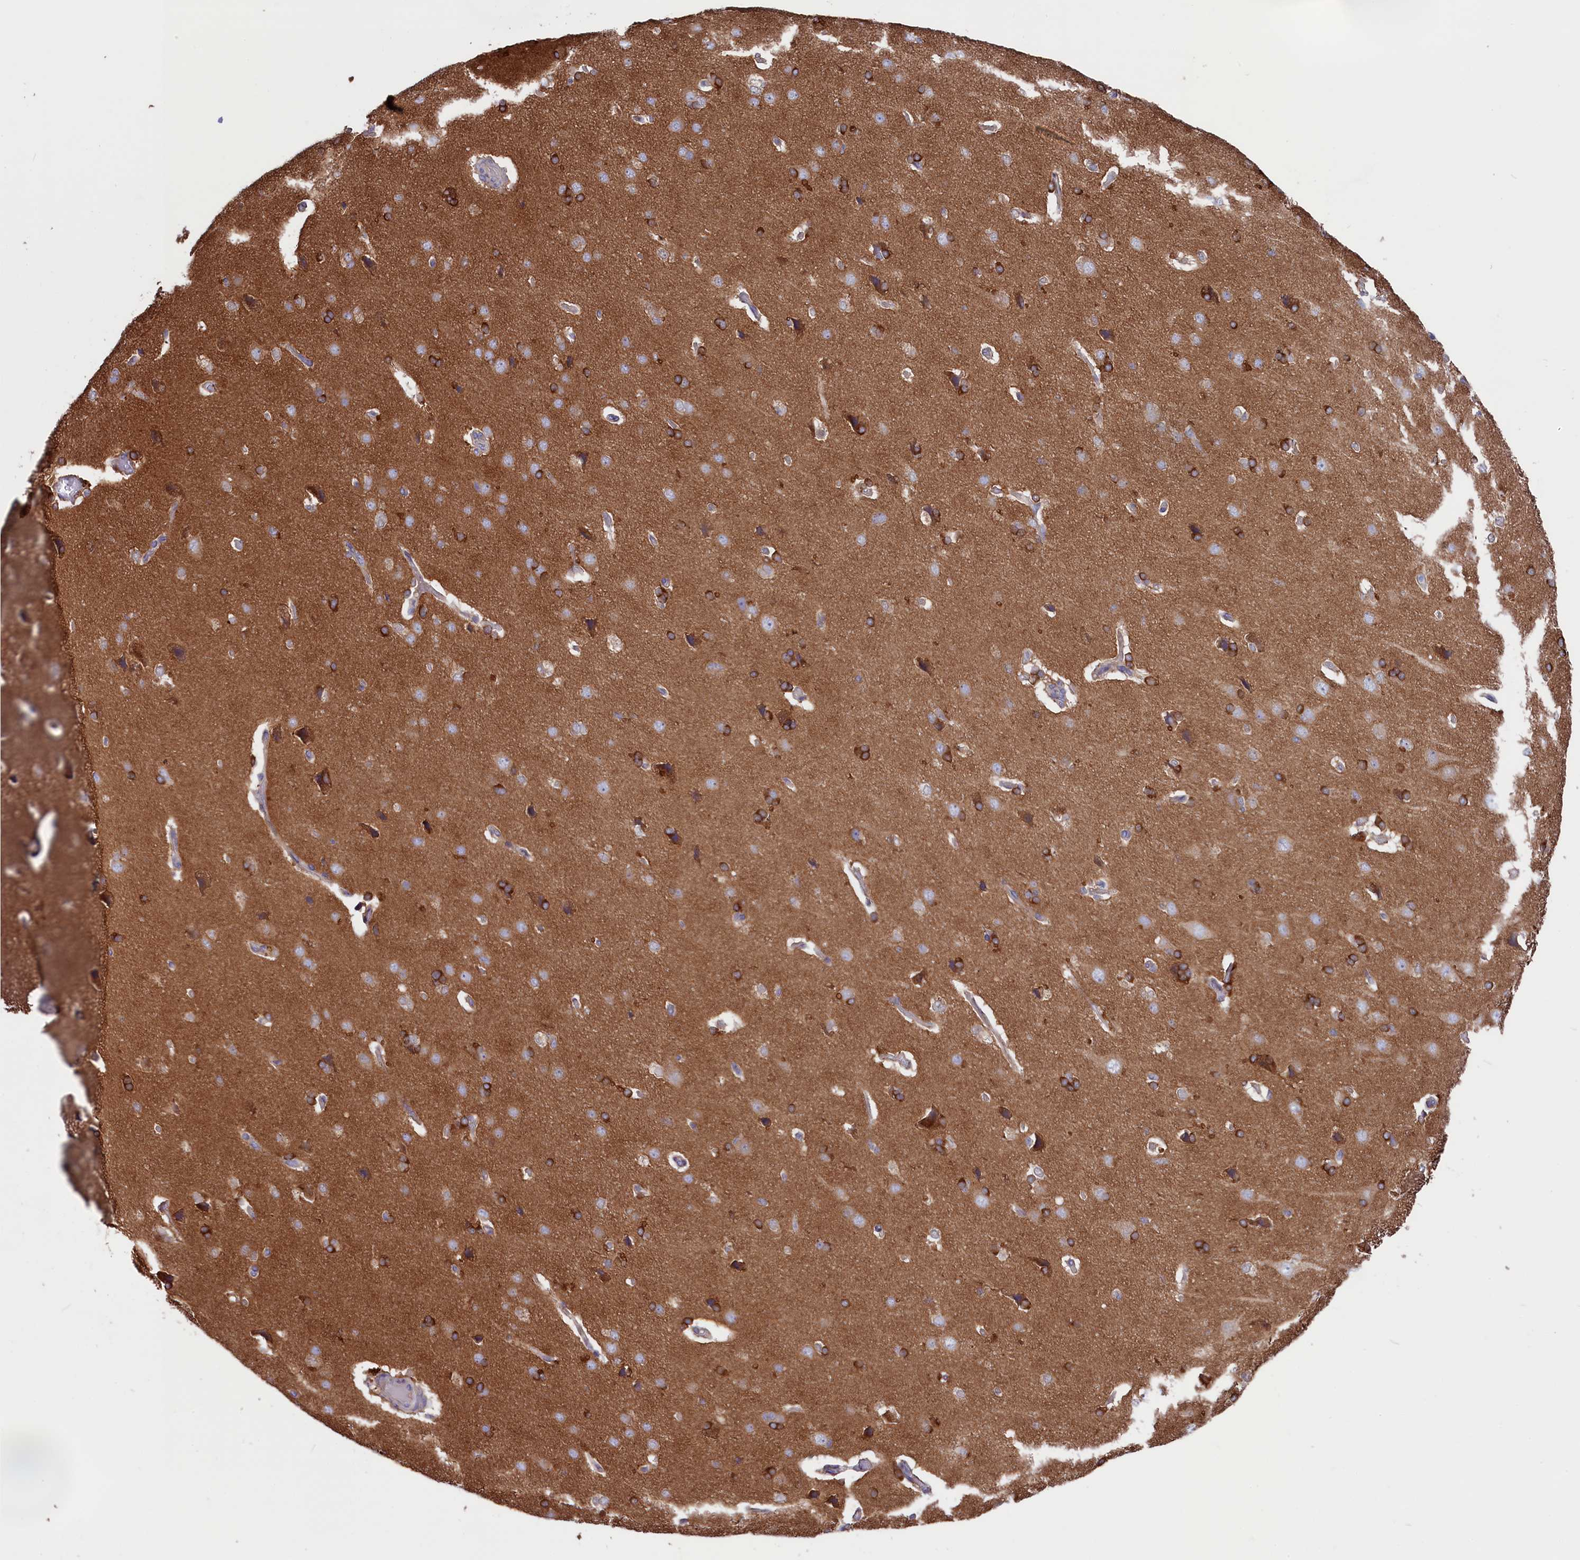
{"staining": {"intensity": "weak", "quantity": ">75%", "location": "cytoplasmic/membranous"}, "tissue": "cerebral cortex", "cell_type": "Endothelial cells", "image_type": "normal", "snomed": [{"axis": "morphology", "description": "Normal tissue, NOS"}, {"axis": "topography", "description": "Cerebral cortex"}], "caption": "Weak cytoplasmic/membranous protein expression is present in about >75% of endothelial cells in cerebral cortex.", "gene": "GPR108", "patient": {"sex": "male", "age": 62}}